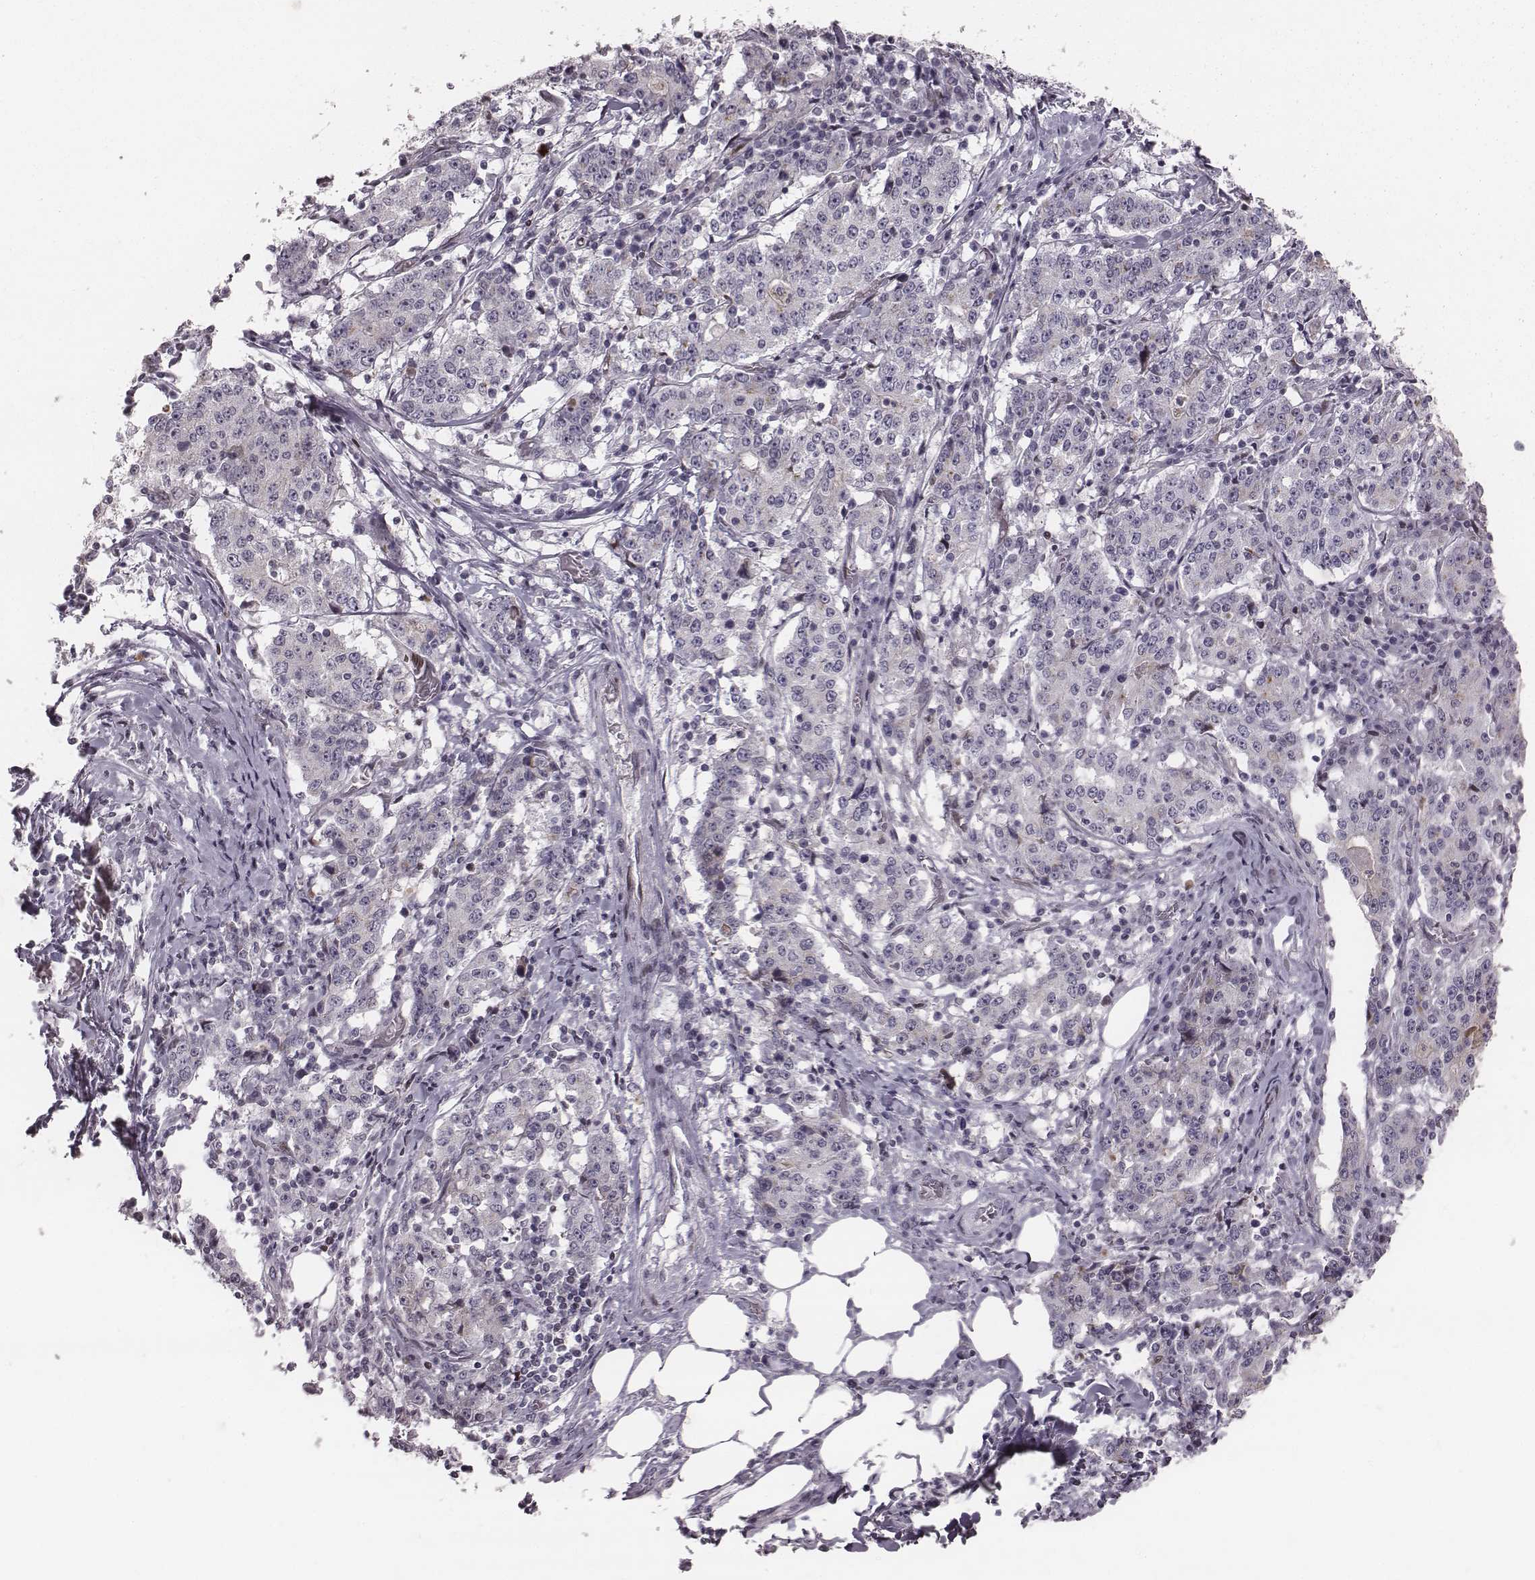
{"staining": {"intensity": "negative", "quantity": "none", "location": "none"}, "tissue": "stomach cancer", "cell_type": "Tumor cells", "image_type": "cancer", "snomed": [{"axis": "morphology", "description": "Adenocarcinoma, NOS"}, {"axis": "topography", "description": "Stomach"}], "caption": "Stomach adenocarcinoma stained for a protein using IHC reveals no staining tumor cells.", "gene": "NDC1", "patient": {"sex": "male", "age": 59}}